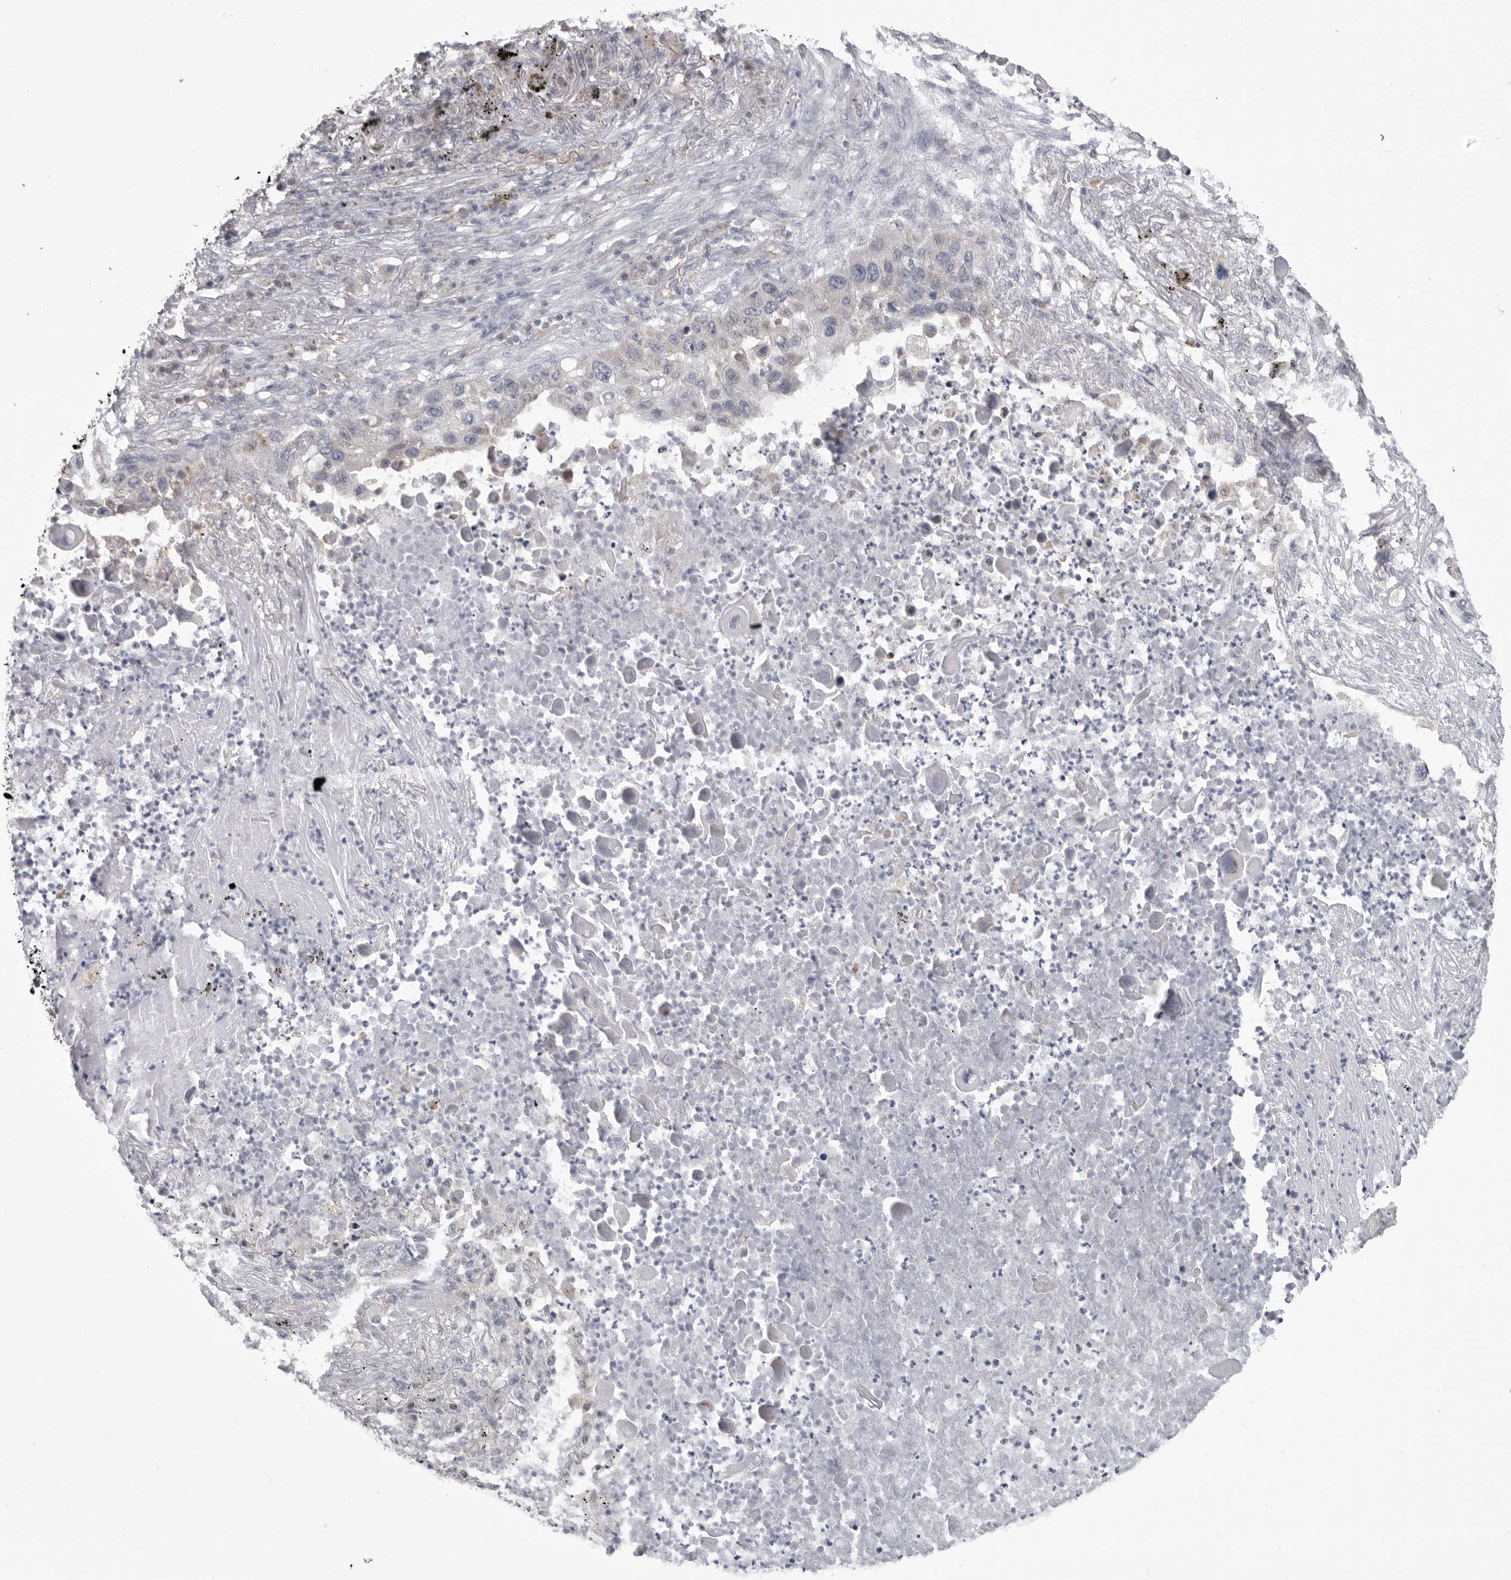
{"staining": {"intensity": "negative", "quantity": "none", "location": "none"}, "tissue": "lung cancer", "cell_type": "Tumor cells", "image_type": "cancer", "snomed": [{"axis": "morphology", "description": "Squamous cell carcinoma, NOS"}, {"axis": "topography", "description": "Lung"}], "caption": "Human lung cancer (squamous cell carcinoma) stained for a protein using immunohistochemistry displays no staining in tumor cells.", "gene": "FH", "patient": {"sex": "female", "age": 63}}